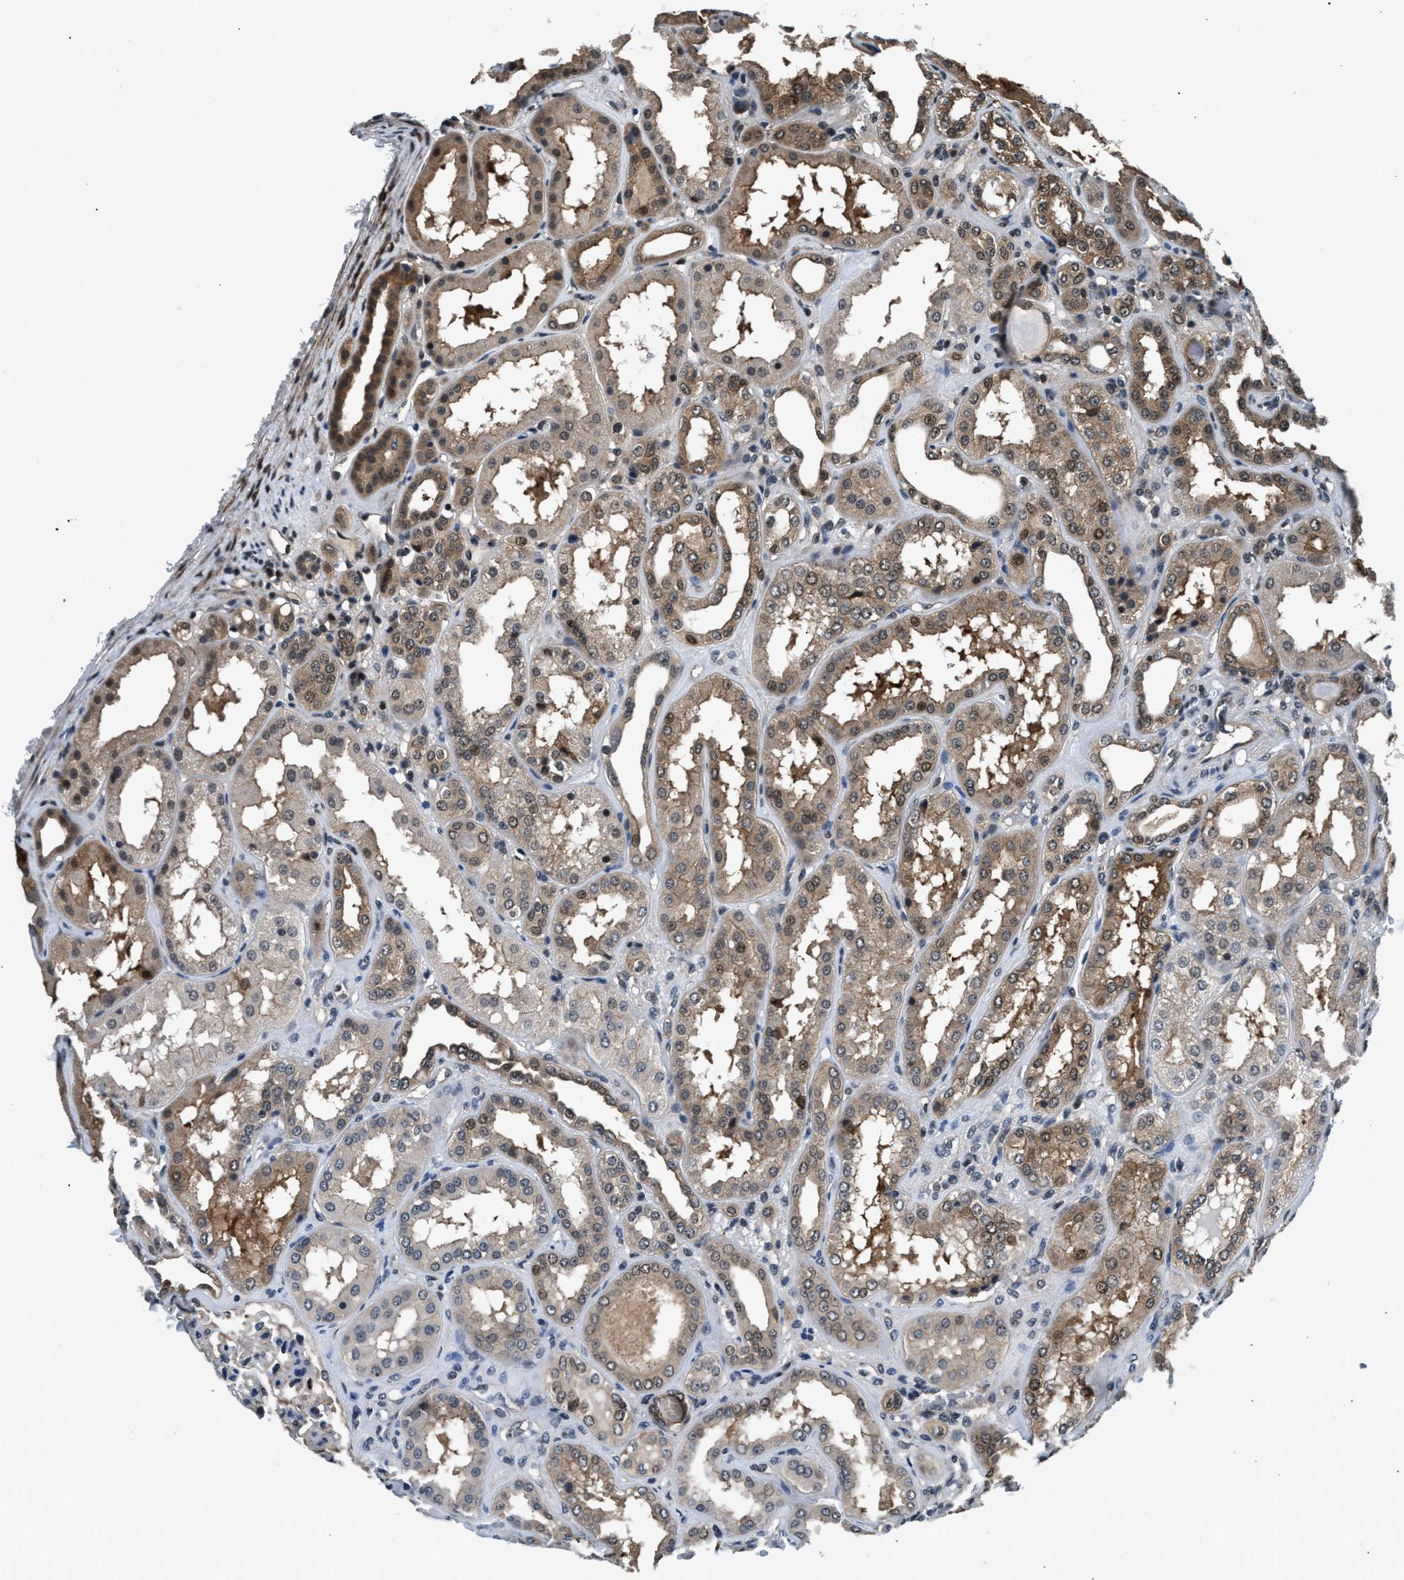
{"staining": {"intensity": "moderate", "quantity": "<25%", "location": "cytoplasmic/membranous,nuclear"}, "tissue": "kidney", "cell_type": "Cells in glomeruli", "image_type": "normal", "snomed": [{"axis": "morphology", "description": "Normal tissue, NOS"}, {"axis": "topography", "description": "Kidney"}], "caption": "High-power microscopy captured an immunohistochemistry (IHC) histopathology image of benign kidney, revealing moderate cytoplasmic/membranous,nuclear staining in approximately <25% of cells in glomeruli.", "gene": "RBM33", "patient": {"sex": "female", "age": 56}}